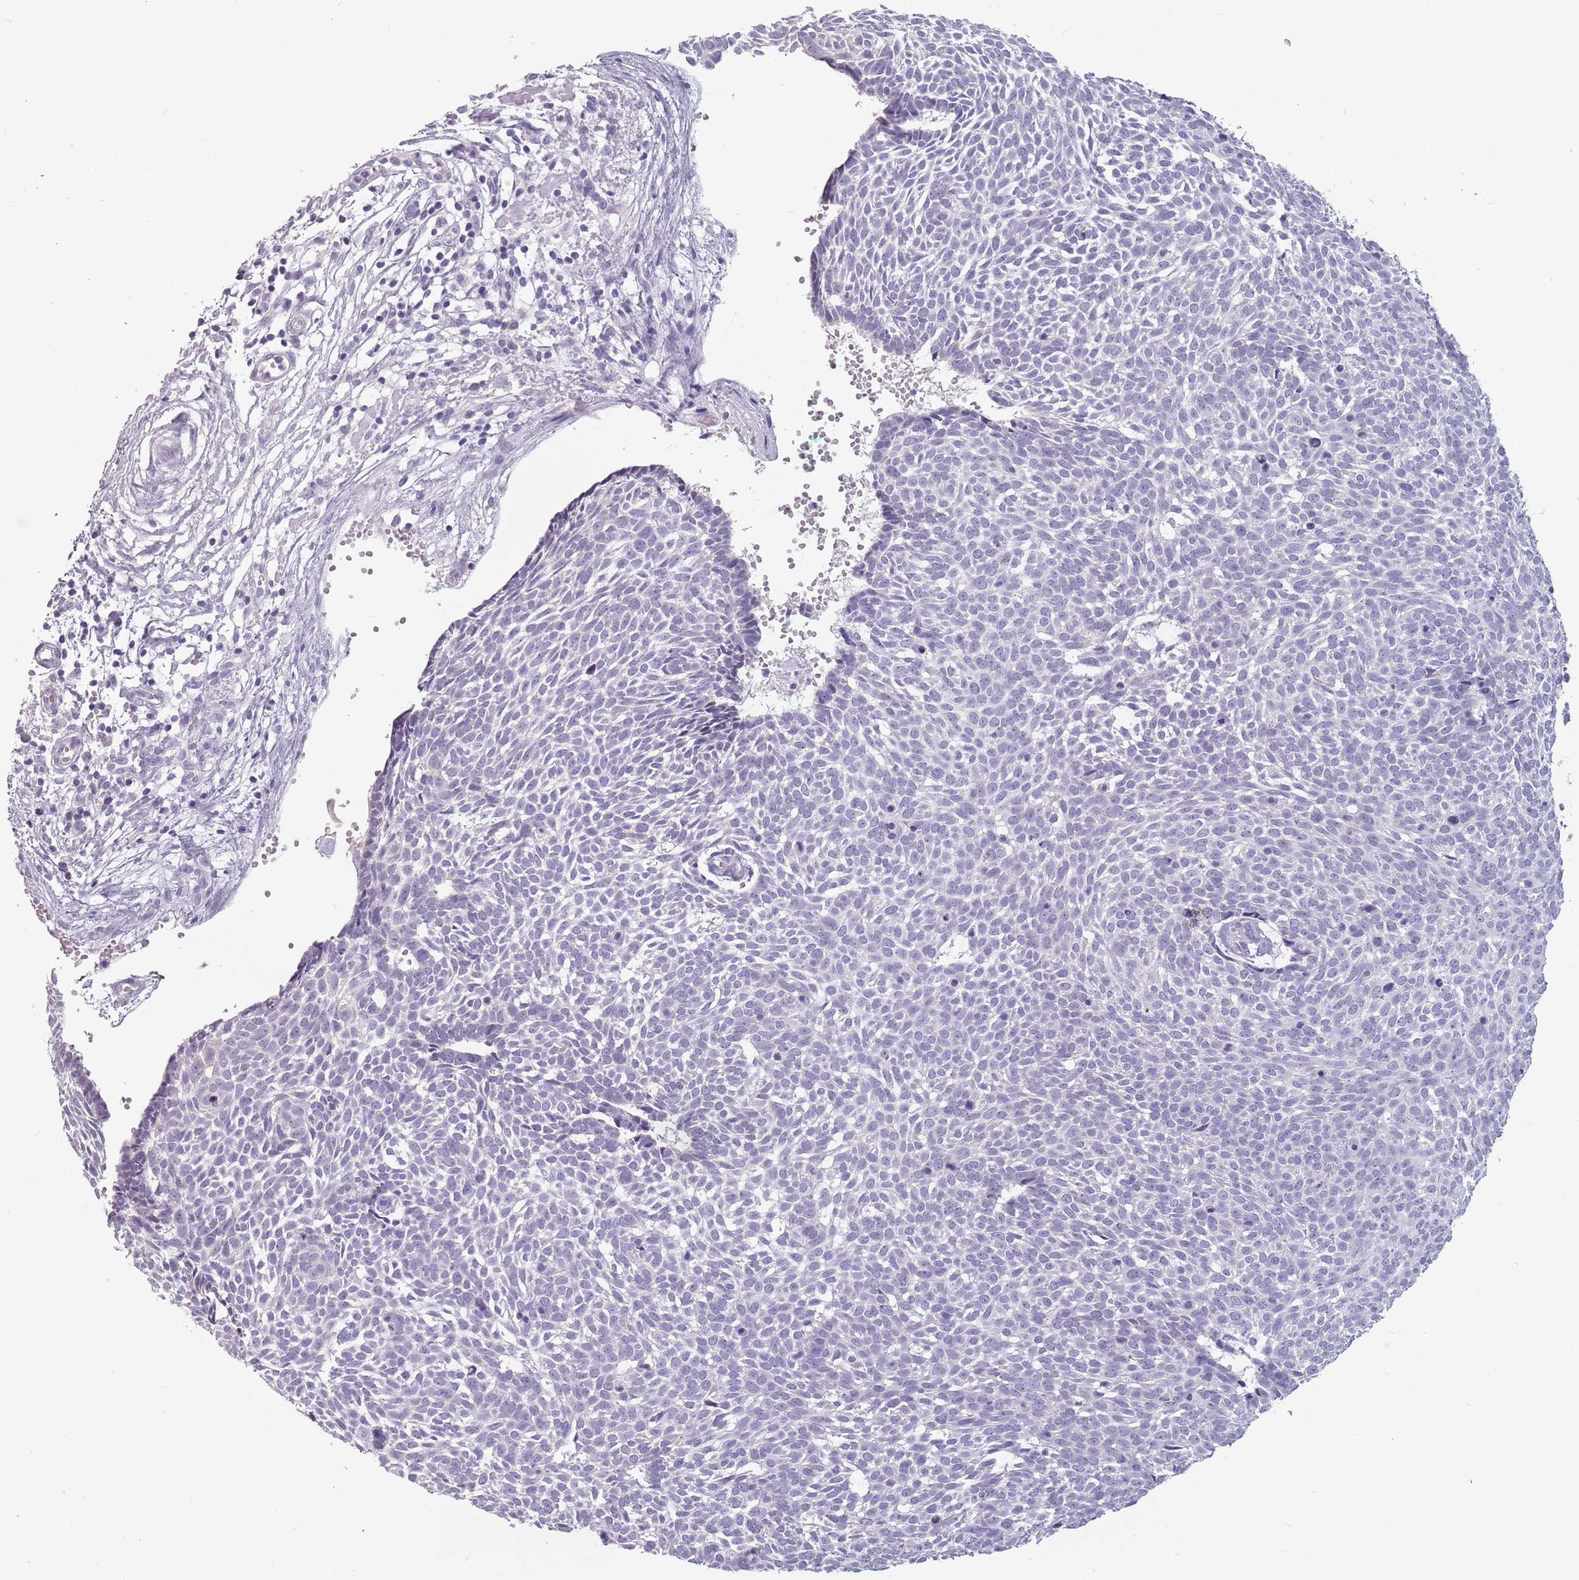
{"staining": {"intensity": "negative", "quantity": "none", "location": "none"}, "tissue": "skin cancer", "cell_type": "Tumor cells", "image_type": "cancer", "snomed": [{"axis": "morphology", "description": "Basal cell carcinoma"}, {"axis": "topography", "description": "Skin"}], "caption": "The histopathology image reveals no significant expression in tumor cells of skin cancer.", "gene": "CEP19", "patient": {"sex": "male", "age": 61}}